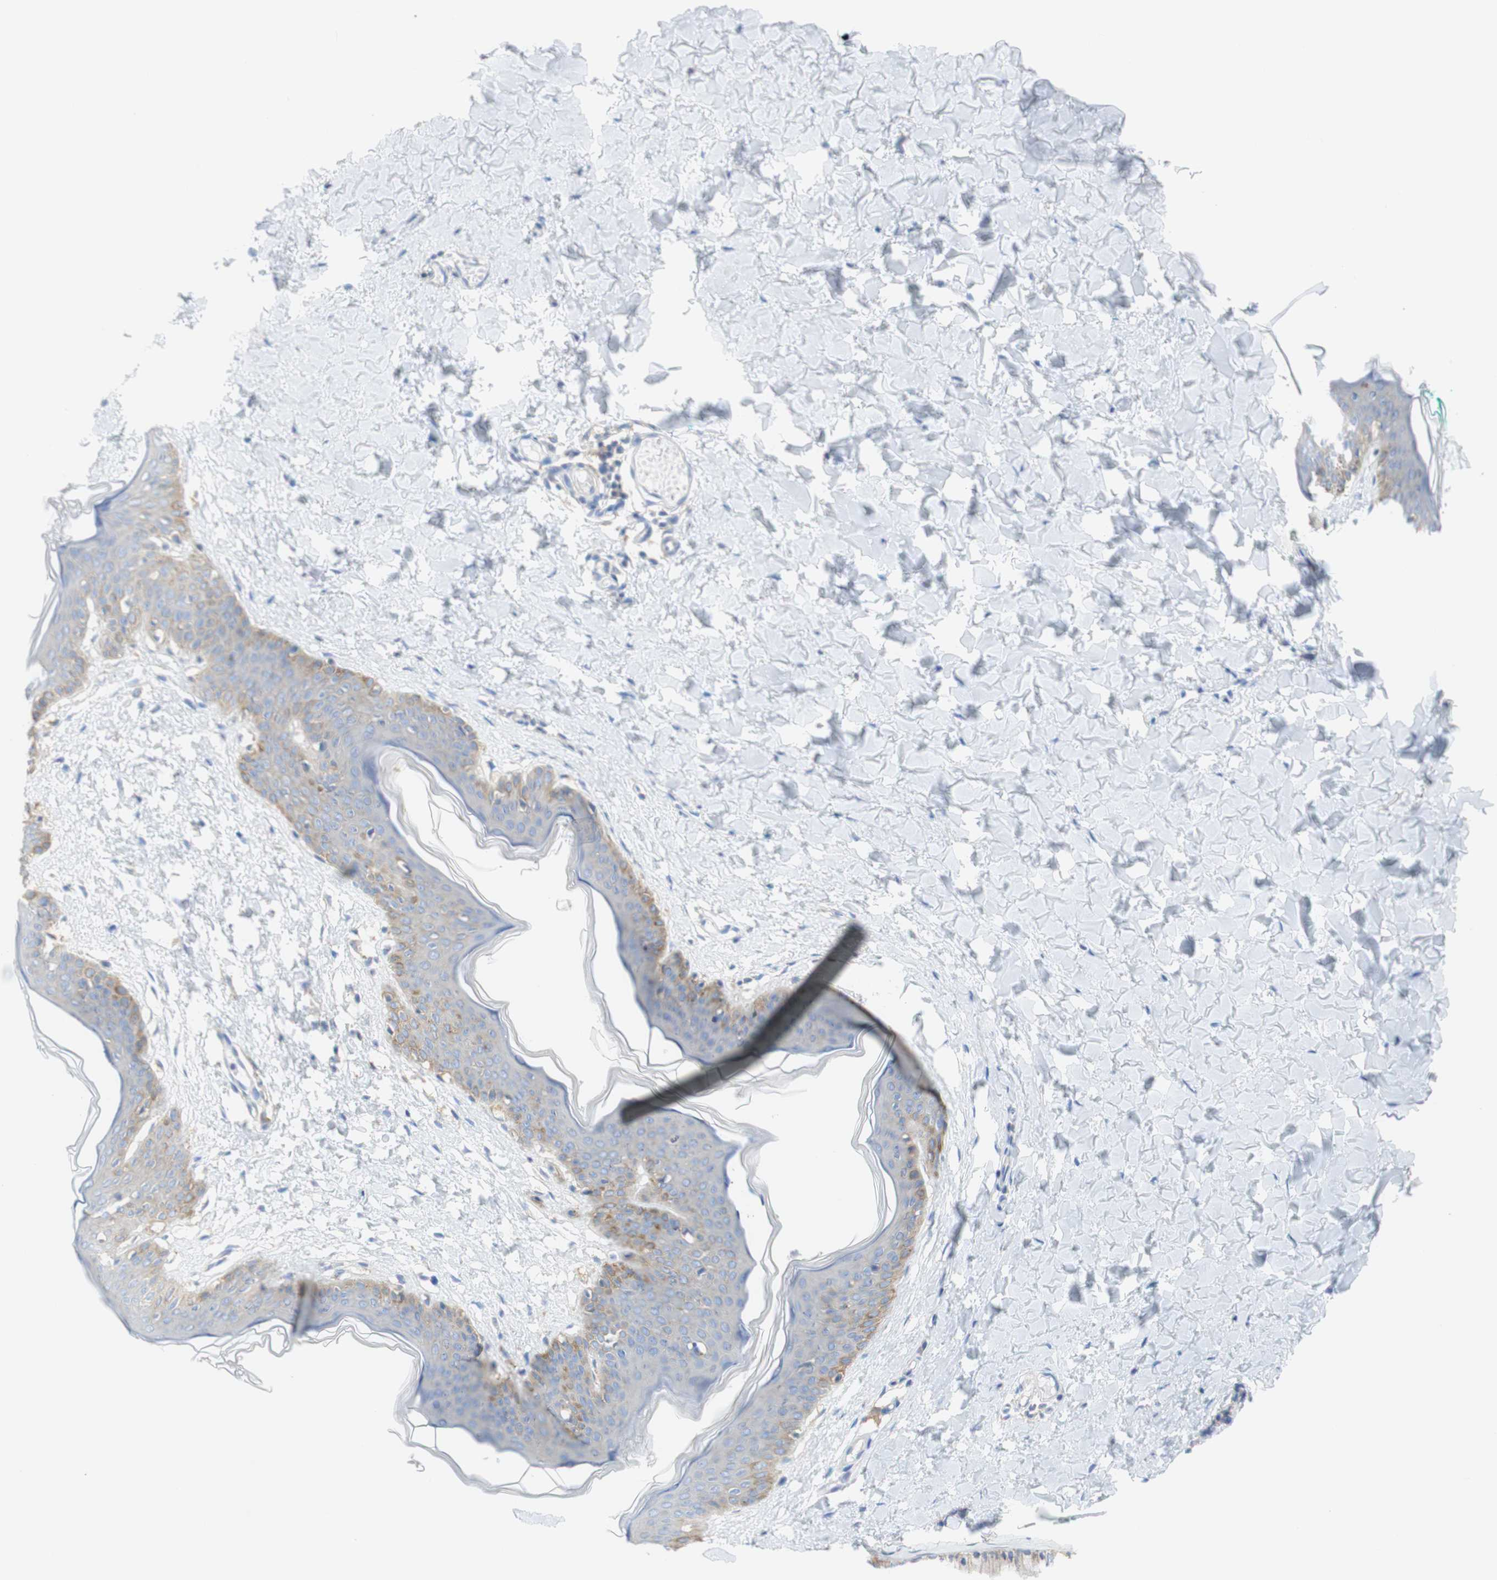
{"staining": {"intensity": "negative", "quantity": "none", "location": "none"}, "tissue": "skin", "cell_type": "Fibroblasts", "image_type": "normal", "snomed": [{"axis": "morphology", "description": "Normal tissue, NOS"}, {"axis": "topography", "description": "Skin"}], "caption": "Immunohistochemistry (IHC) image of normal skin stained for a protein (brown), which exhibits no expression in fibroblasts.", "gene": "ATP2B1", "patient": {"sex": "female", "age": 17}}